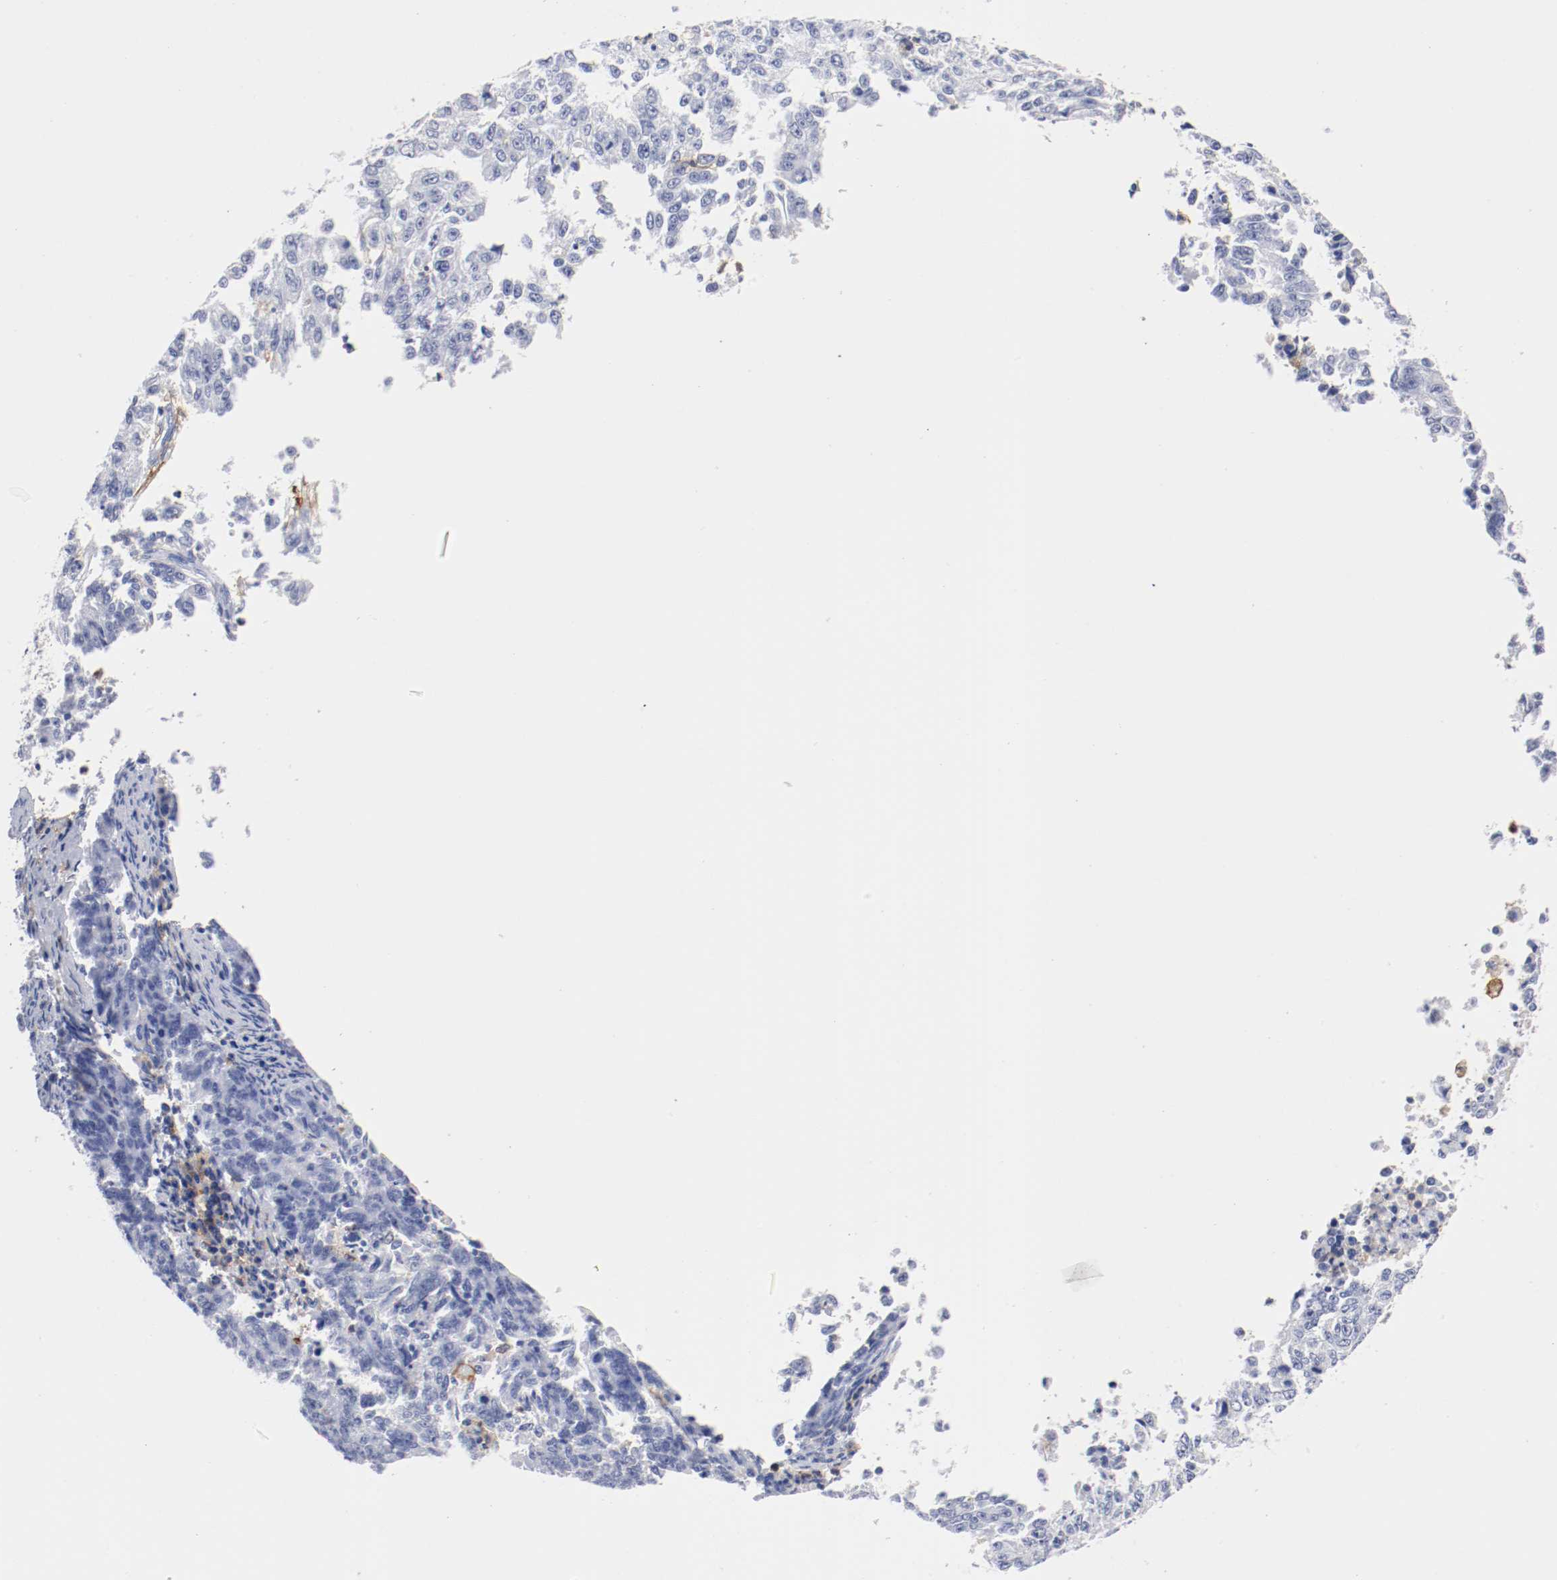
{"staining": {"intensity": "negative", "quantity": "none", "location": "none"}, "tissue": "endometrial cancer", "cell_type": "Tumor cells", "image_type": "cancer", "snomed": [{"axis": "morphology", "description": "Adenocarcinoma, NOS"}, {"axis": "topography", "description": "Endometrium"}], "caption": "An immunohistochemistry micrograph of endometrial adenocarcinoma is shown. There is no staining in tumor cells of endometrial adenocarcinoma.", "gene": "ITGAX", "patient": {"sex": "female", "age": 42}}